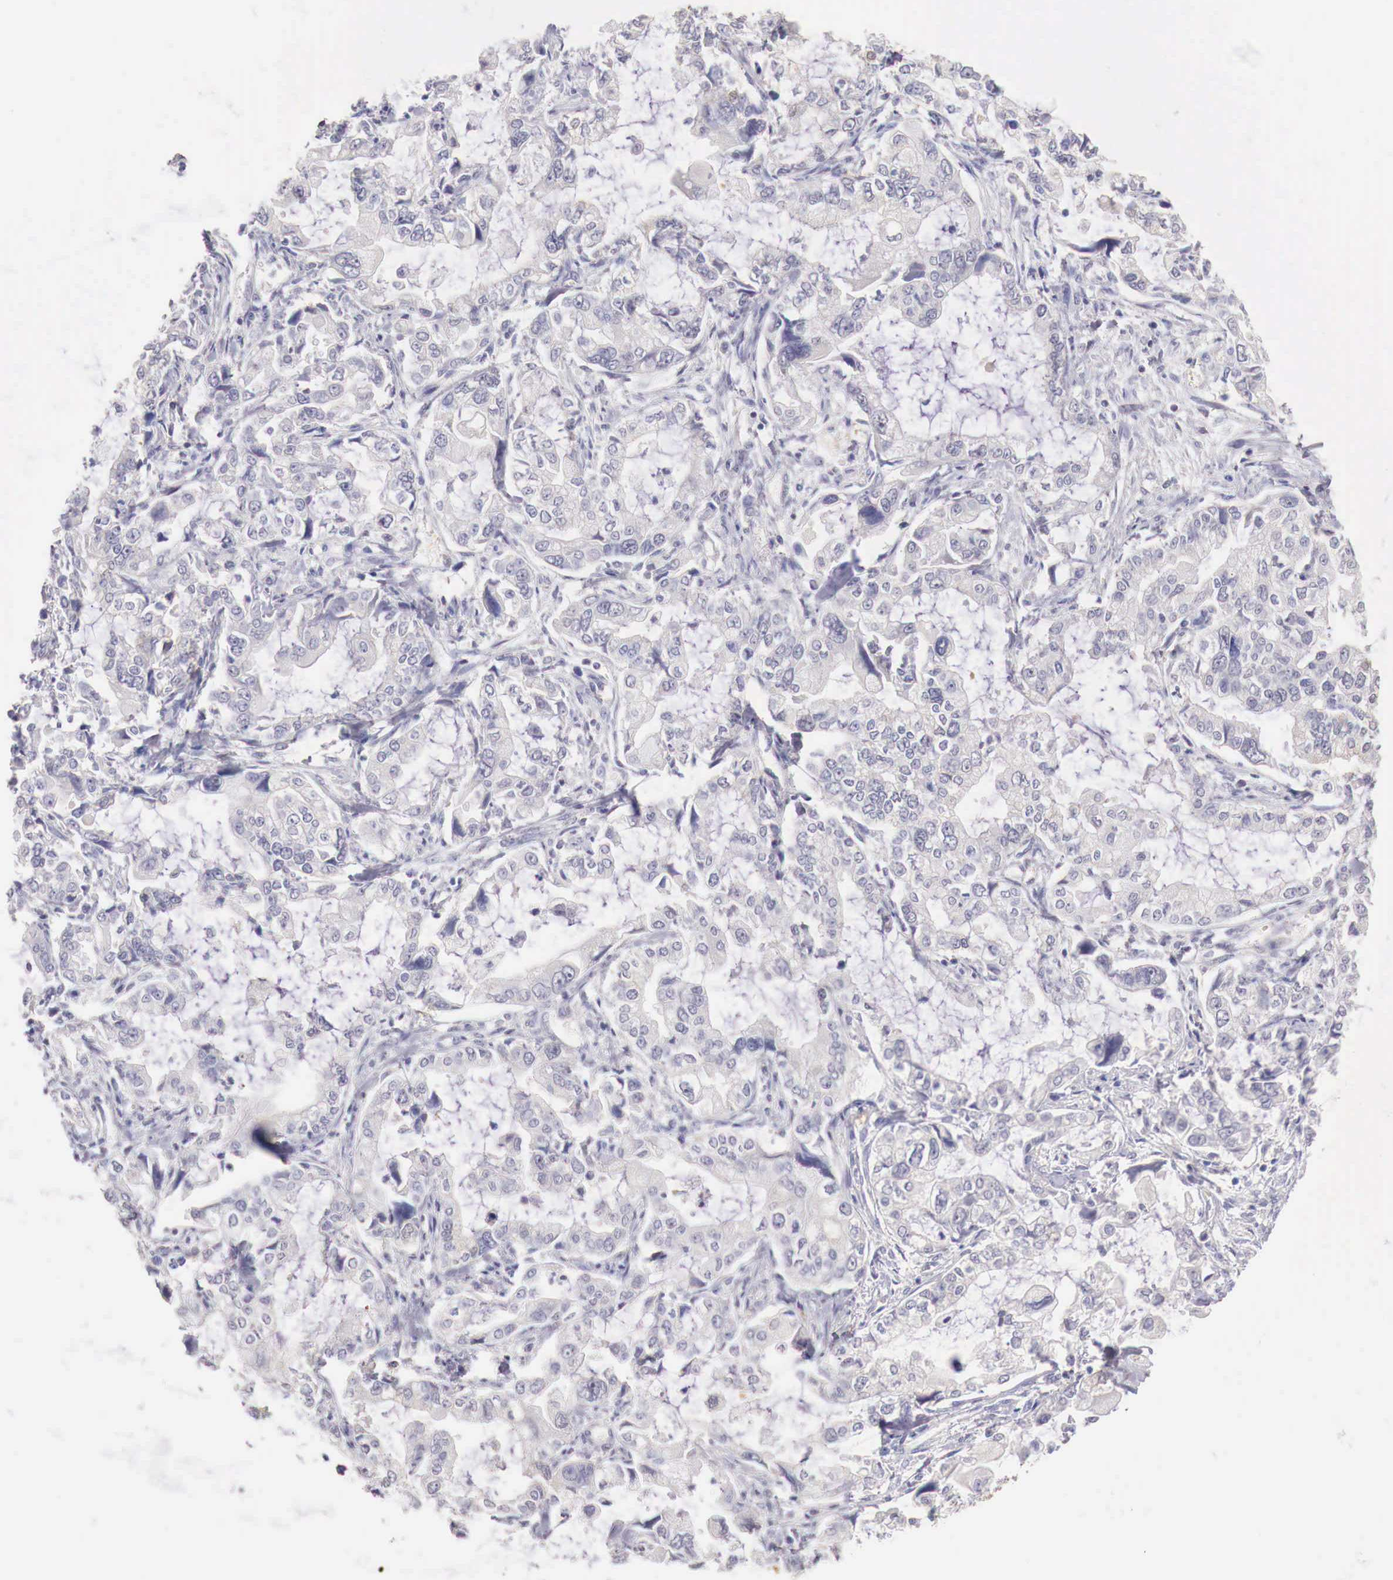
{"staining": {"intensity": "negative", "quantity": "none", "location": "none"}, "tissue": "stomach cancer", "cell_type": "Tumor cells", "image_type": "cancer", "snomed": [{"axis": "morphology", "description": "Adenocarcinoma, NOS"}, {"axis": "topography", "description": "Pancreas"}, {"axis": "topography", "description": "Stomach, upper"}], "caption": "Protein analysis of stomach cancer (adenocarcinoma) shows no significant staining in tumor cells. (Stains: DAB (3,3'-diaminobenzidine) immunohistochemistry (IHC) with hematoxylin counter stain, Microscopy: brightfield microscopy at high magnification).", "gene": "ITIH6", "patient": {"sex": "male", "age": 77}}